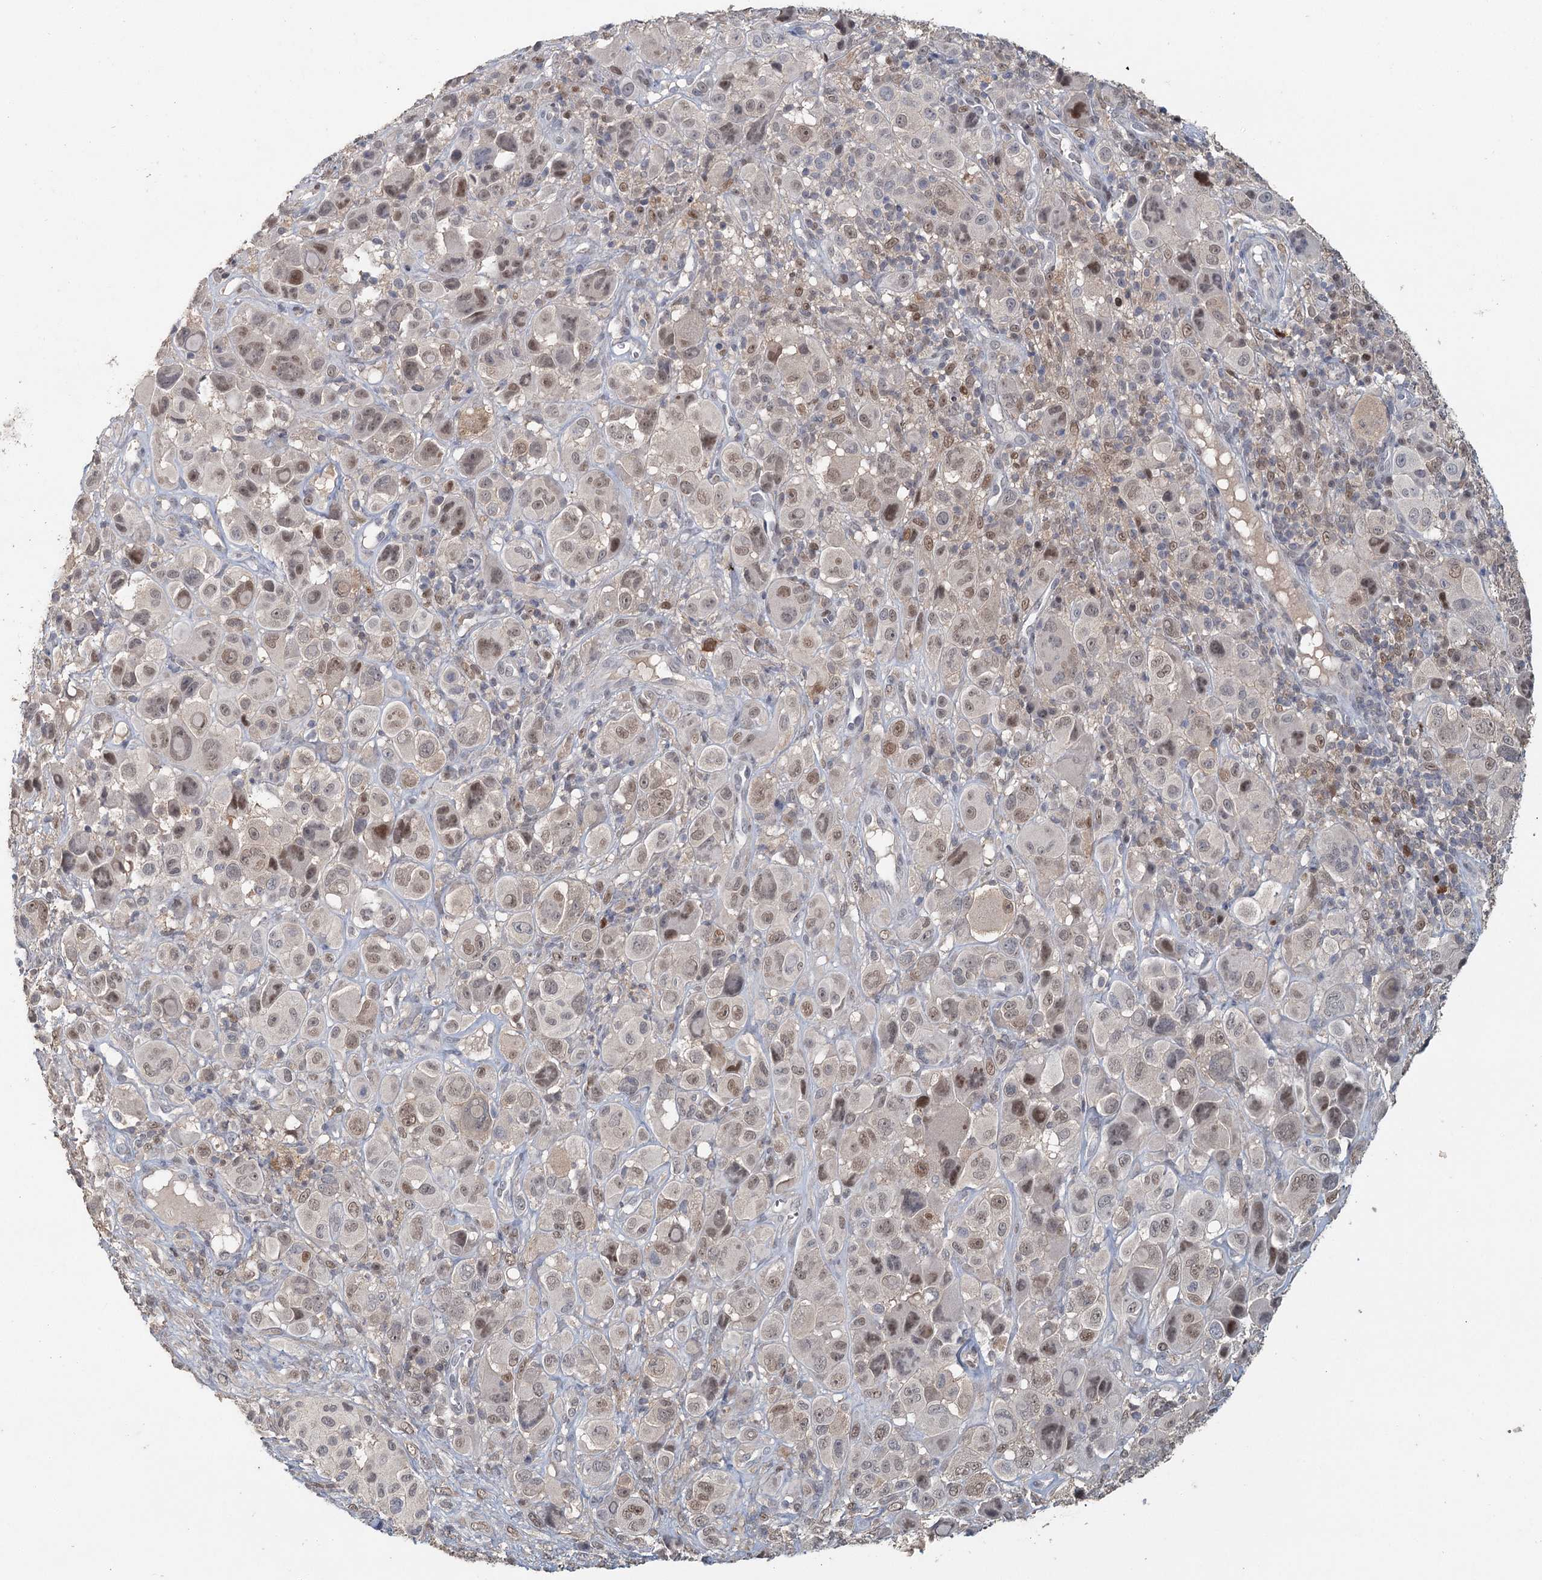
{"staining": {"intensity": "moderate", "quantity": "<25%", "location": "nuclear"}, "tissue": "melanoma", "cell_type": "Tumor cells", "image_type": "cancer", "snomed": [{"axis": "morphology", "description": "Malignant melanoma, NOS"}, {"axis": "topography", "description": "Skin of trunk"}], "caption": "Protein staining of malignant melanoma tissue shows moderate nuclear staining in about <25% of tumor cells. (IHC, brightfield microscopy, high magnification).", "gene": "ADK", "patient": {"sex": "male", "age": 71}}